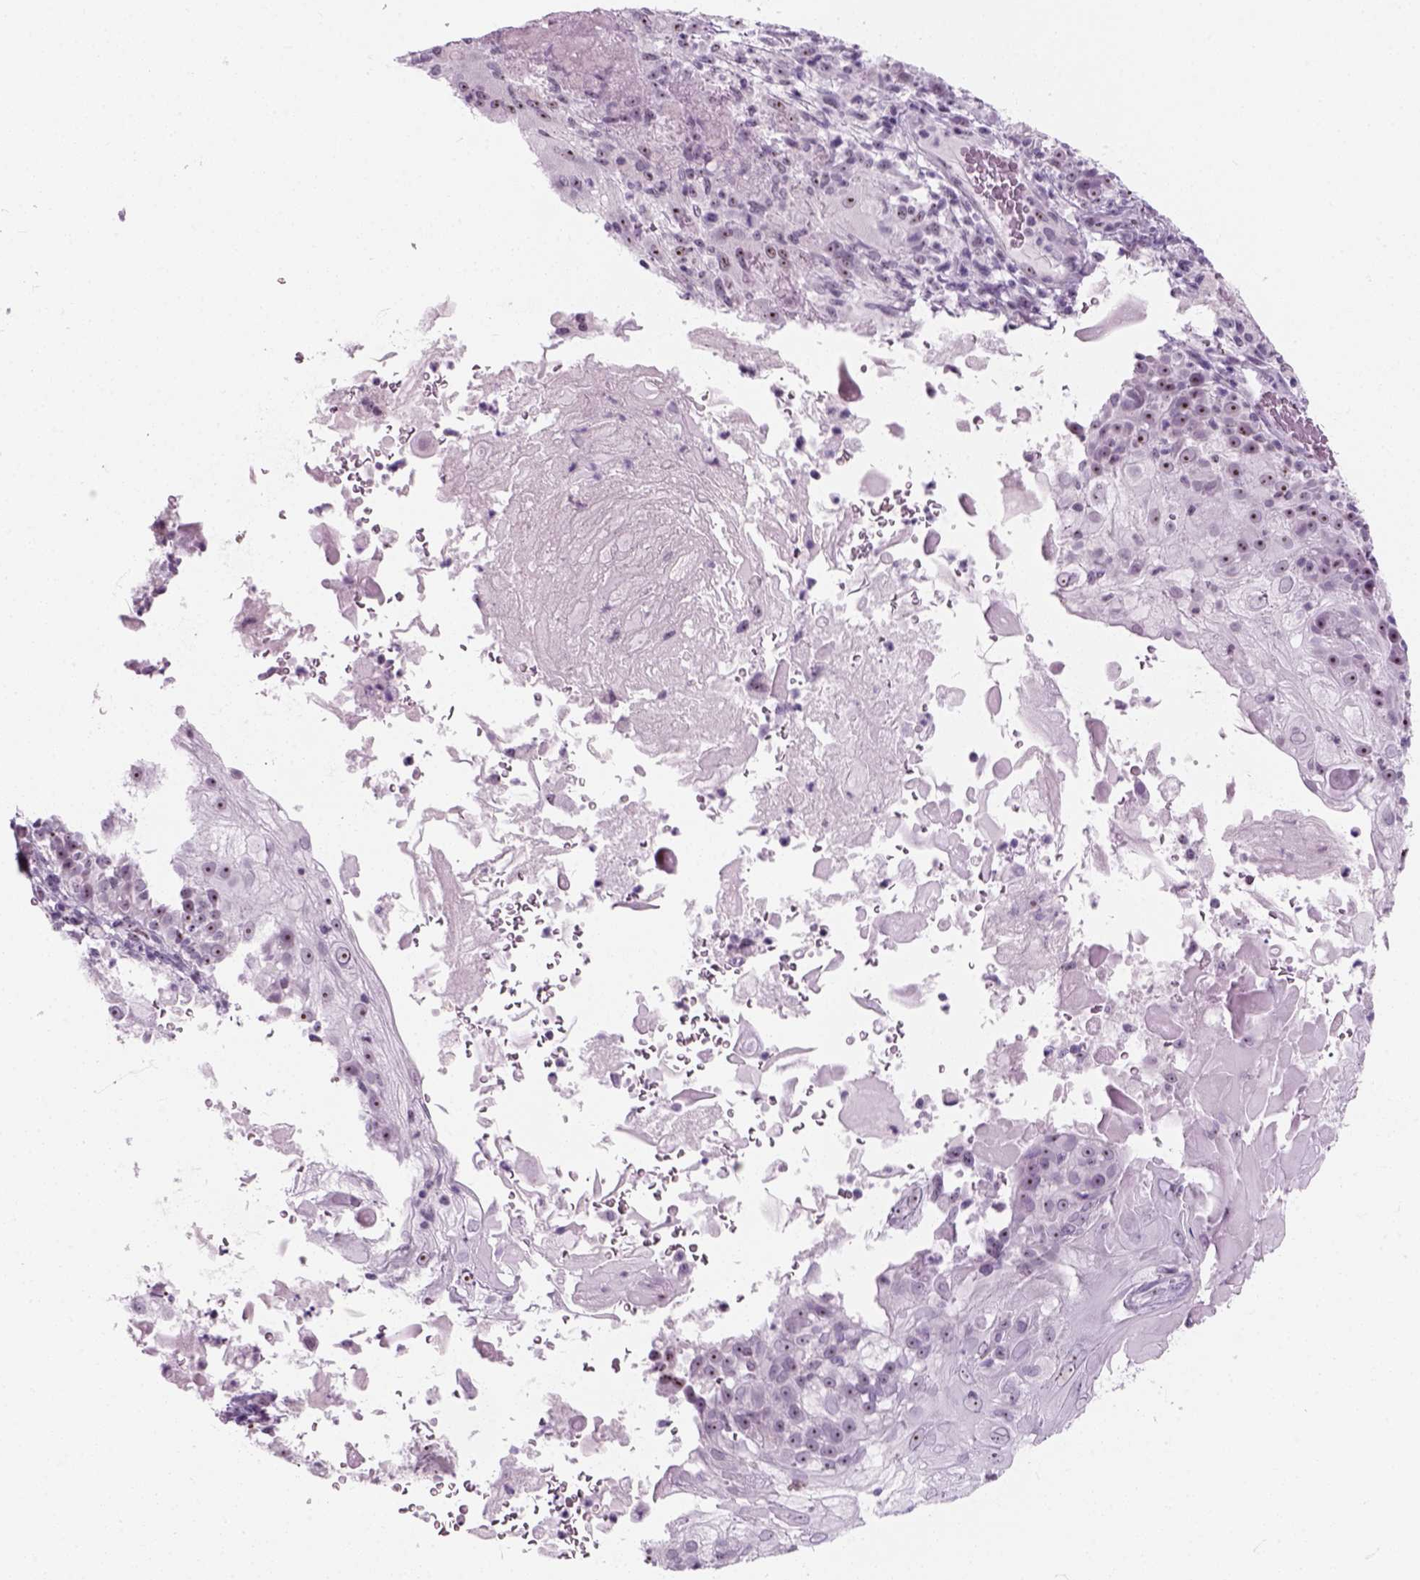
{"staining": {"intensity": "strong", "quantity": "25%-75%", "location": "nuclear"}, "tissue": "skin cancer", "cell_type": "Tumor cells", "image_type": "cancer", "snomed": [{"axis": "morphology", "description": "Normal tissue, NOS"}, {"axis": "morphology", "description": "Squamous cell carcinoma, NOS"}, {"axis": "topography", "description": "Skin"}], "caption": "About 25%-75% of tumor cells in skin cancer display strong nuclear protein expression as visualized by brown immunohistochemical staining.", "gene": "ZNF865", "patient": {"sex": "female", "age": 83}}